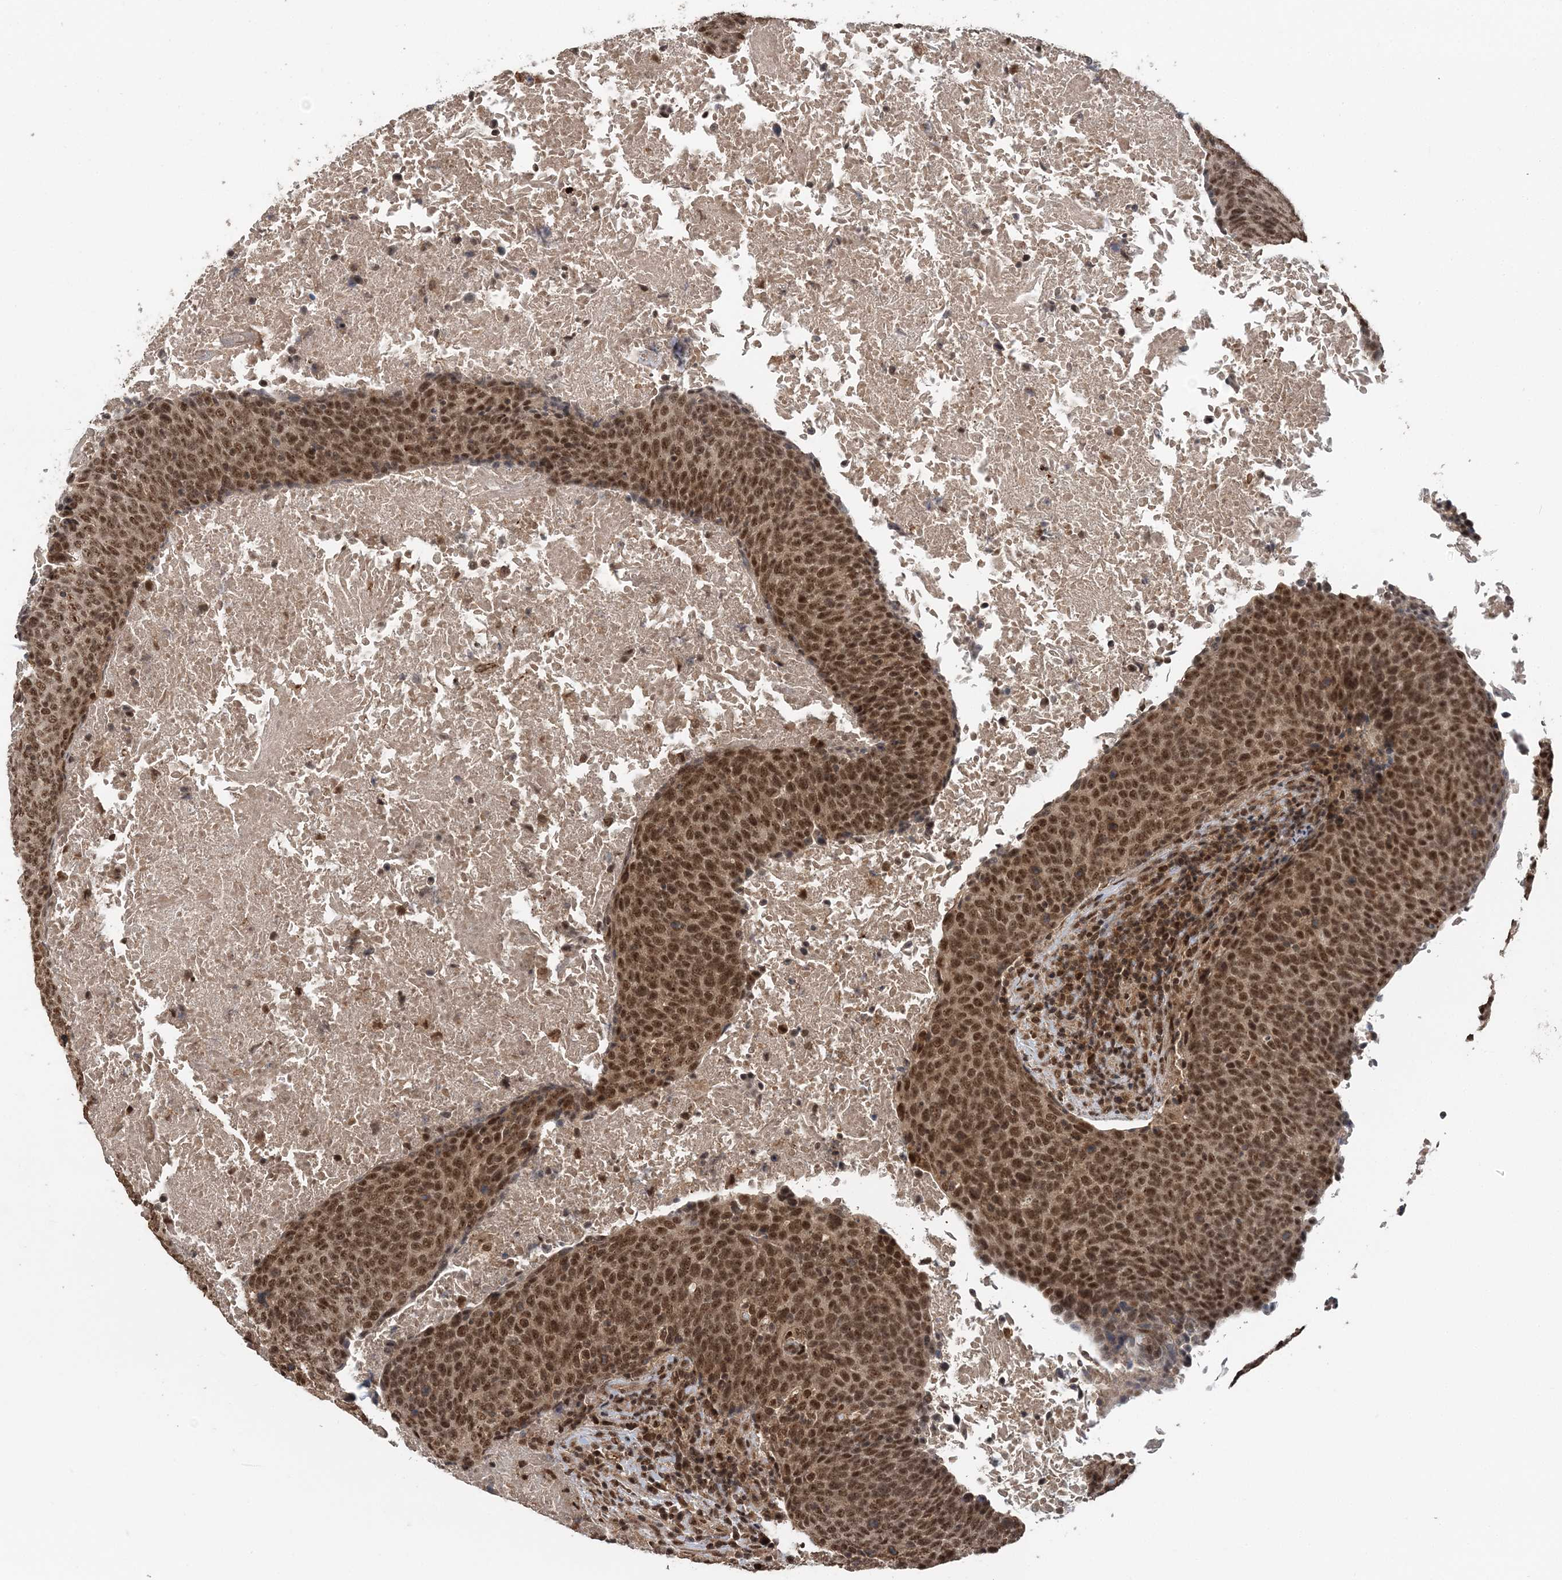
{"staining": {"intensity": "moderate", "quantity": ">75%", "location": "cytoplasmic/membranous,nuclear"}, "tissue": "head and neck cancer", "cell_type": "Tumor cells", "image_type": "cancer", "snomed": [{"axis": "morphology", "description": "Squamous cell carcinoma, NOS"}, {"axis": "morphology", "description": "Squamous cell carcinoma, metastatic, NOS"}, {"axis": "topography", "description": "Lymph node"}, {"axis": "topography", "description": "Head-Neck"}], "caption": "Immunohistochemistry histopathology image of squamous cell carcinoma (head and neck) stained for a protein (brown), which shows medium levels of moderate cytoplasmic/membranous and nuclear positivity in approximately >75% of tumor cells.", "gene": "TSHZ2", "patient": {"sex": "male", "age": 62}}